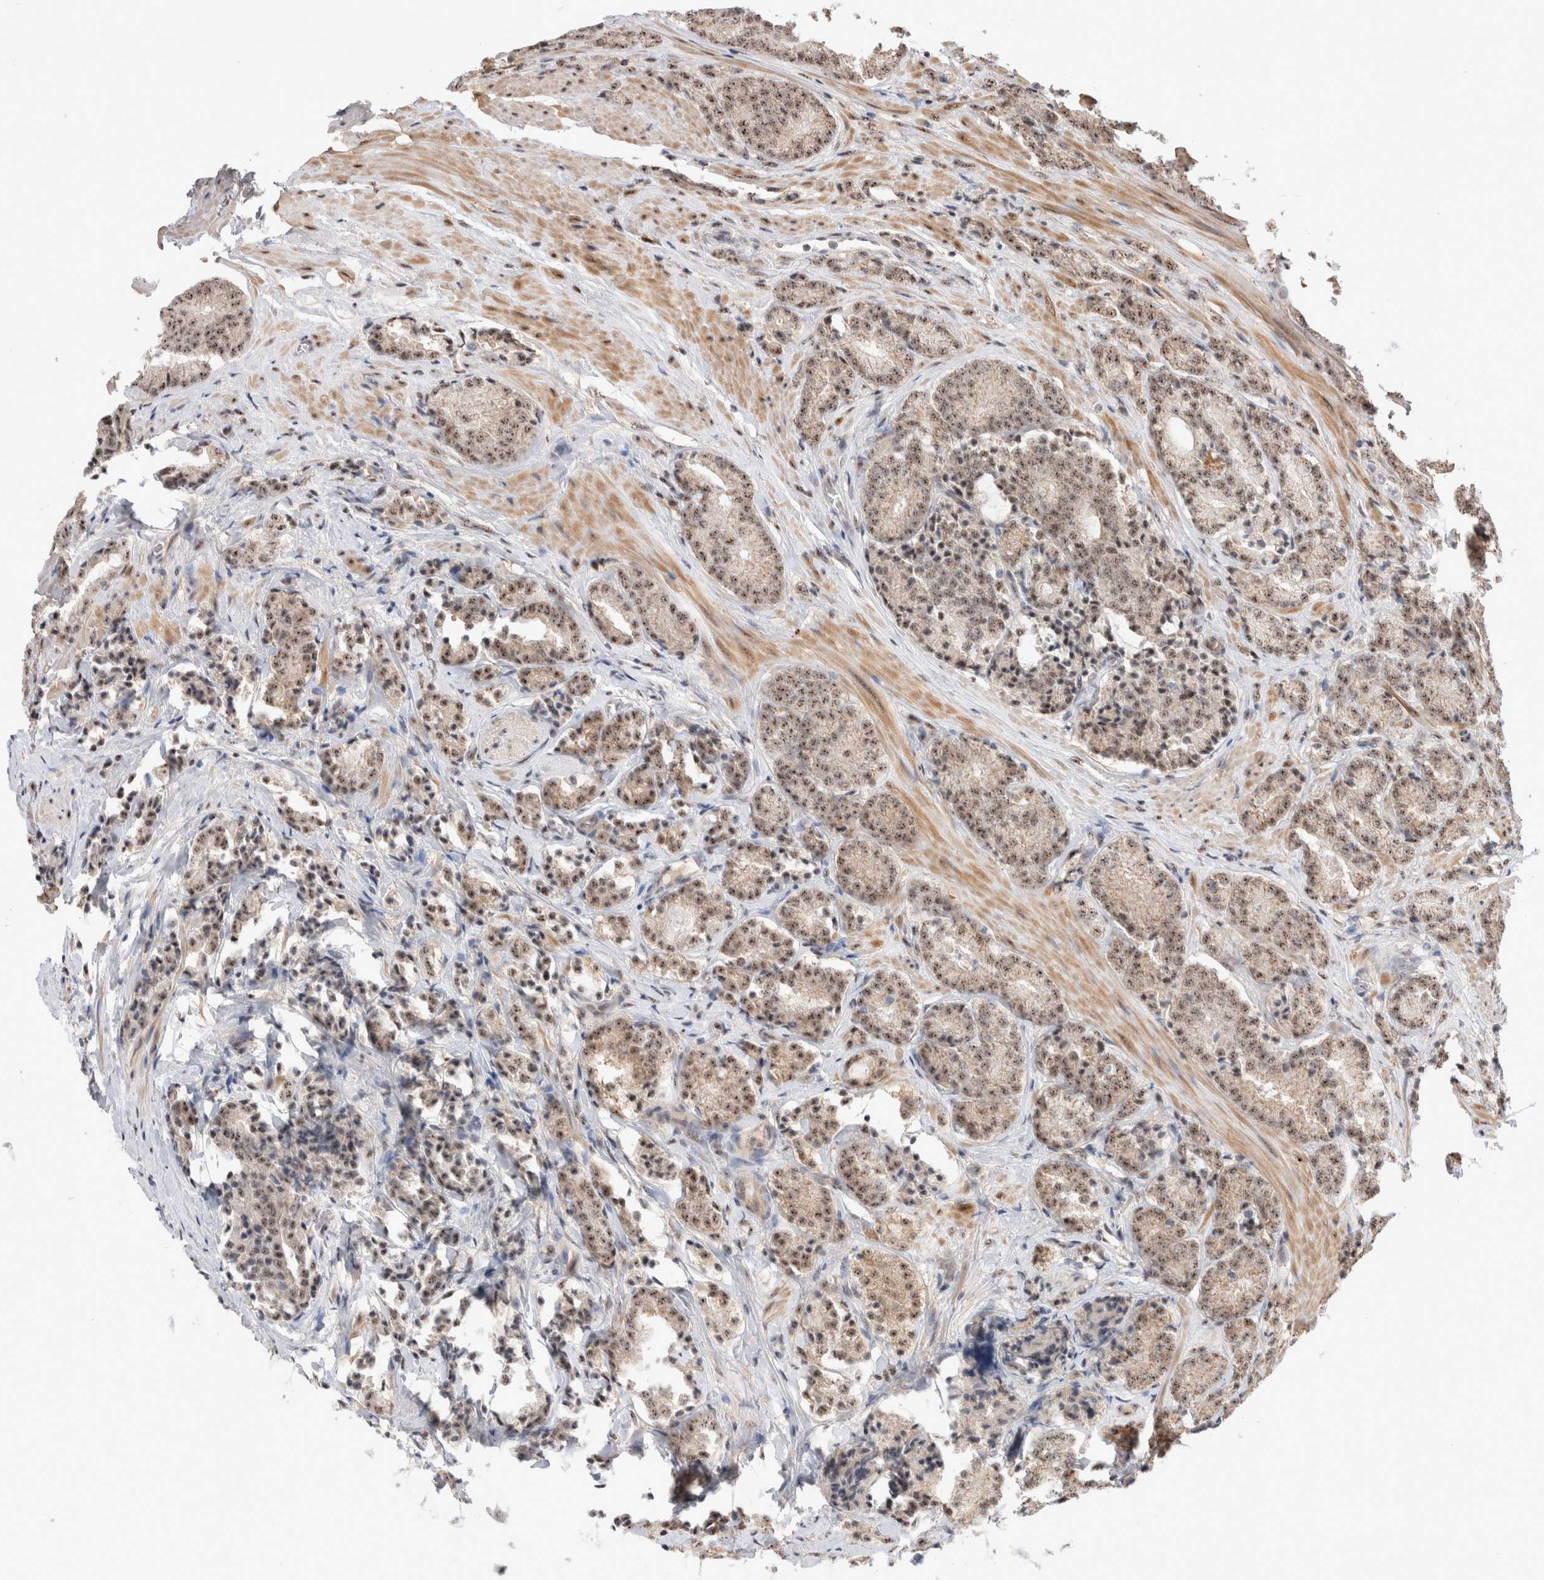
{"staining": {"intensity": "moderate", "quantity": ">75%", "location": "nuclear"}, "tissue": "prostate cancer", "cell_type": "Tumor cells", "image_type": "cancer", "snomed": [{"axis": "morphology", "description": "Adenocarcinoma, High grade"}, {"axis": "topography", "description": "Prostate"}], "caption": "Moderate nuclear staining for a protein is appreciated in about >75% of tumor cells of adenocarcinoma (high-grade) (prostate) using immunohistochemistry.", "gene": "ZNF695", "patient": {"sex": "male", "age": 61}}